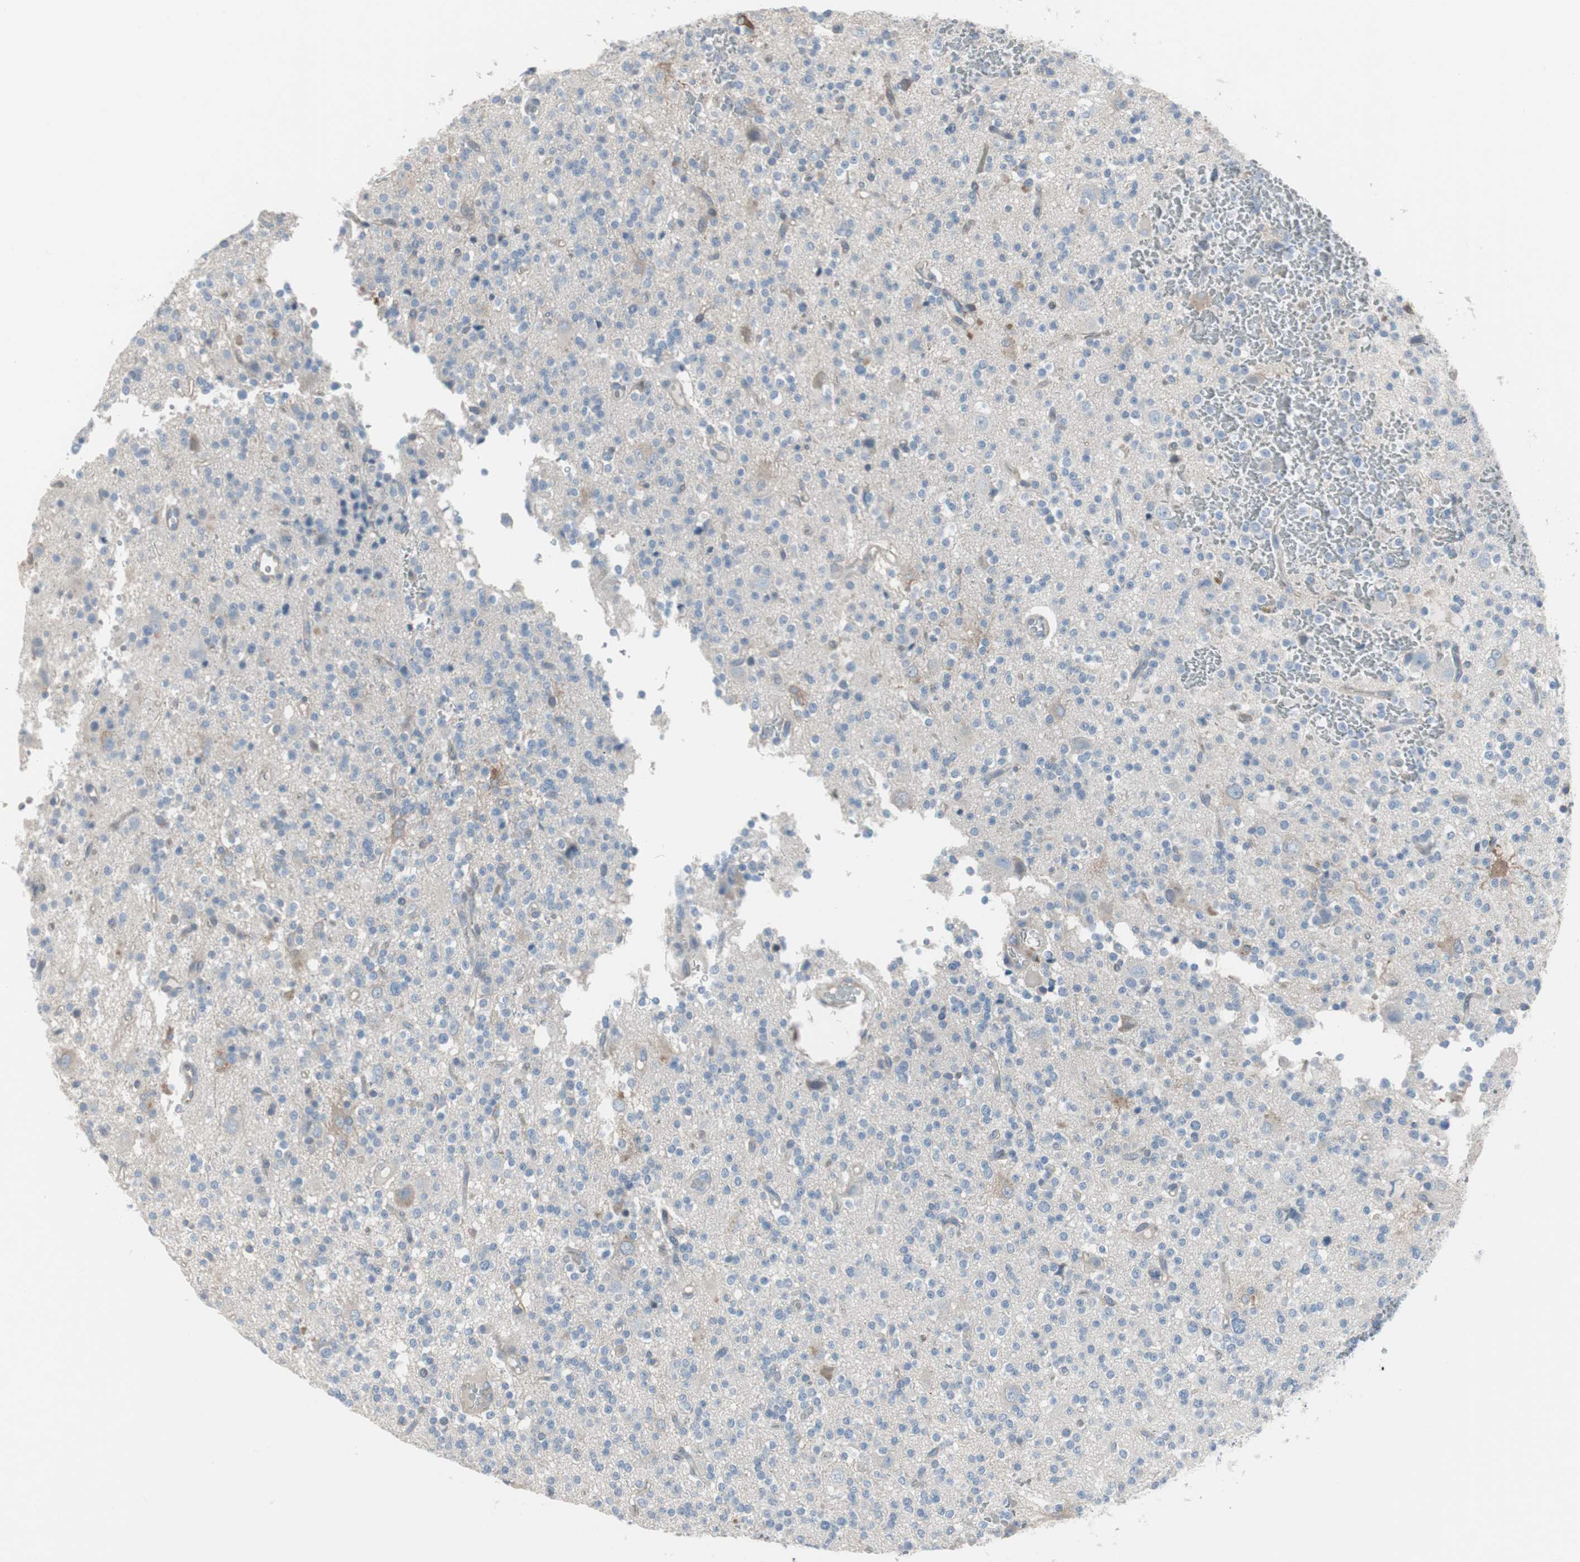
{"staining": {"intensity": "negative", "quantity": "none", "location": "none"}, "tissue": "glioma", "cell_type": "Tumor cells", "image_type": "cancer", "snomed": [{"axis": "morphology", "description": "Glioma, malignant, High grade"}, {"axis": "topography", "description": "Brain"}], "caption": "Tumor cells show no significant positivity in glioma. (Stains: DAB (3,3'-diaminobenzidine) IHC with hematoxylin counter stain, Microscopy: brightfield microscopy at high magnification).", "gene": "PIGR", "patient": {"sex": "male", "age": 47}}